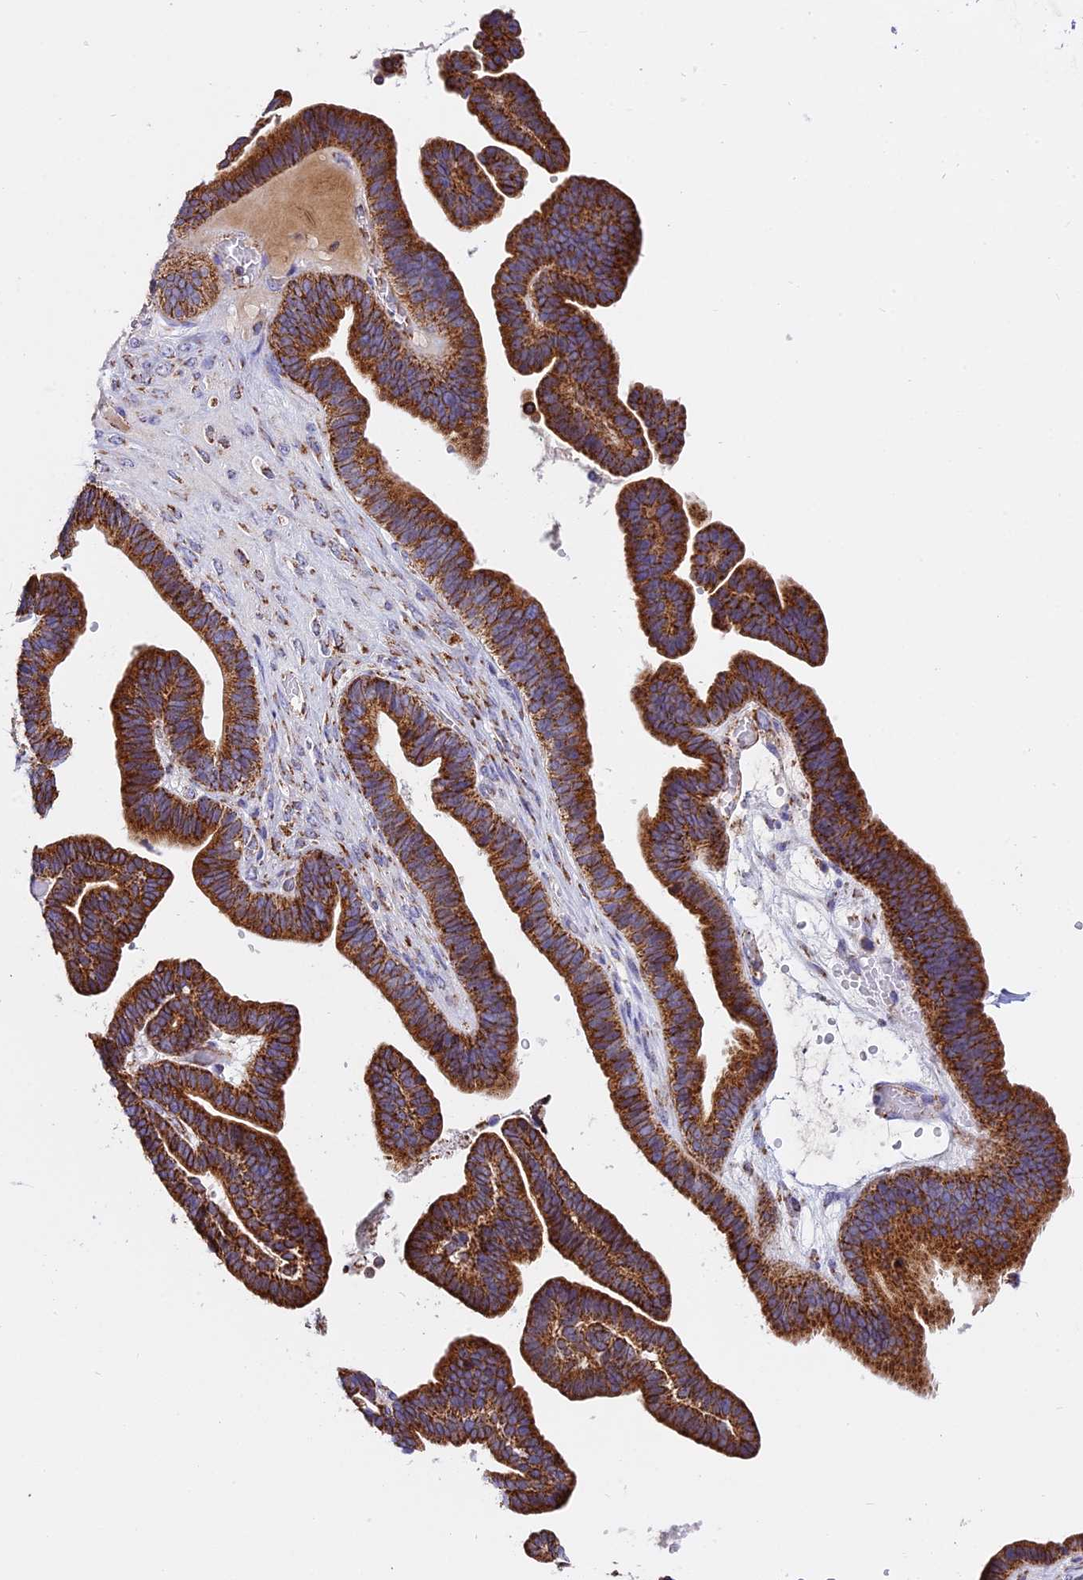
{"staining": {"intensity": "strong", "quantity": ">75%", "location": "cytoplasmic/membranous"}, "tissue": "ovarian cancer", "cell_type": "Tumor cells", "image_type": "cancer", "snomed": [{"axis": "morphology", "description": "Cystadenocarcinoma, serous, NOS"}, {"axis": "topography", "description": "Ovary"}], "caption": "Tumor cells show high levels of strong cytoplasmic/membranous positivity in approximately >75% of cells in serous cystadenocarcinoma (ovarian).", "gene": "MRPS34", "patient": {"sex": "female", "age": 56}}